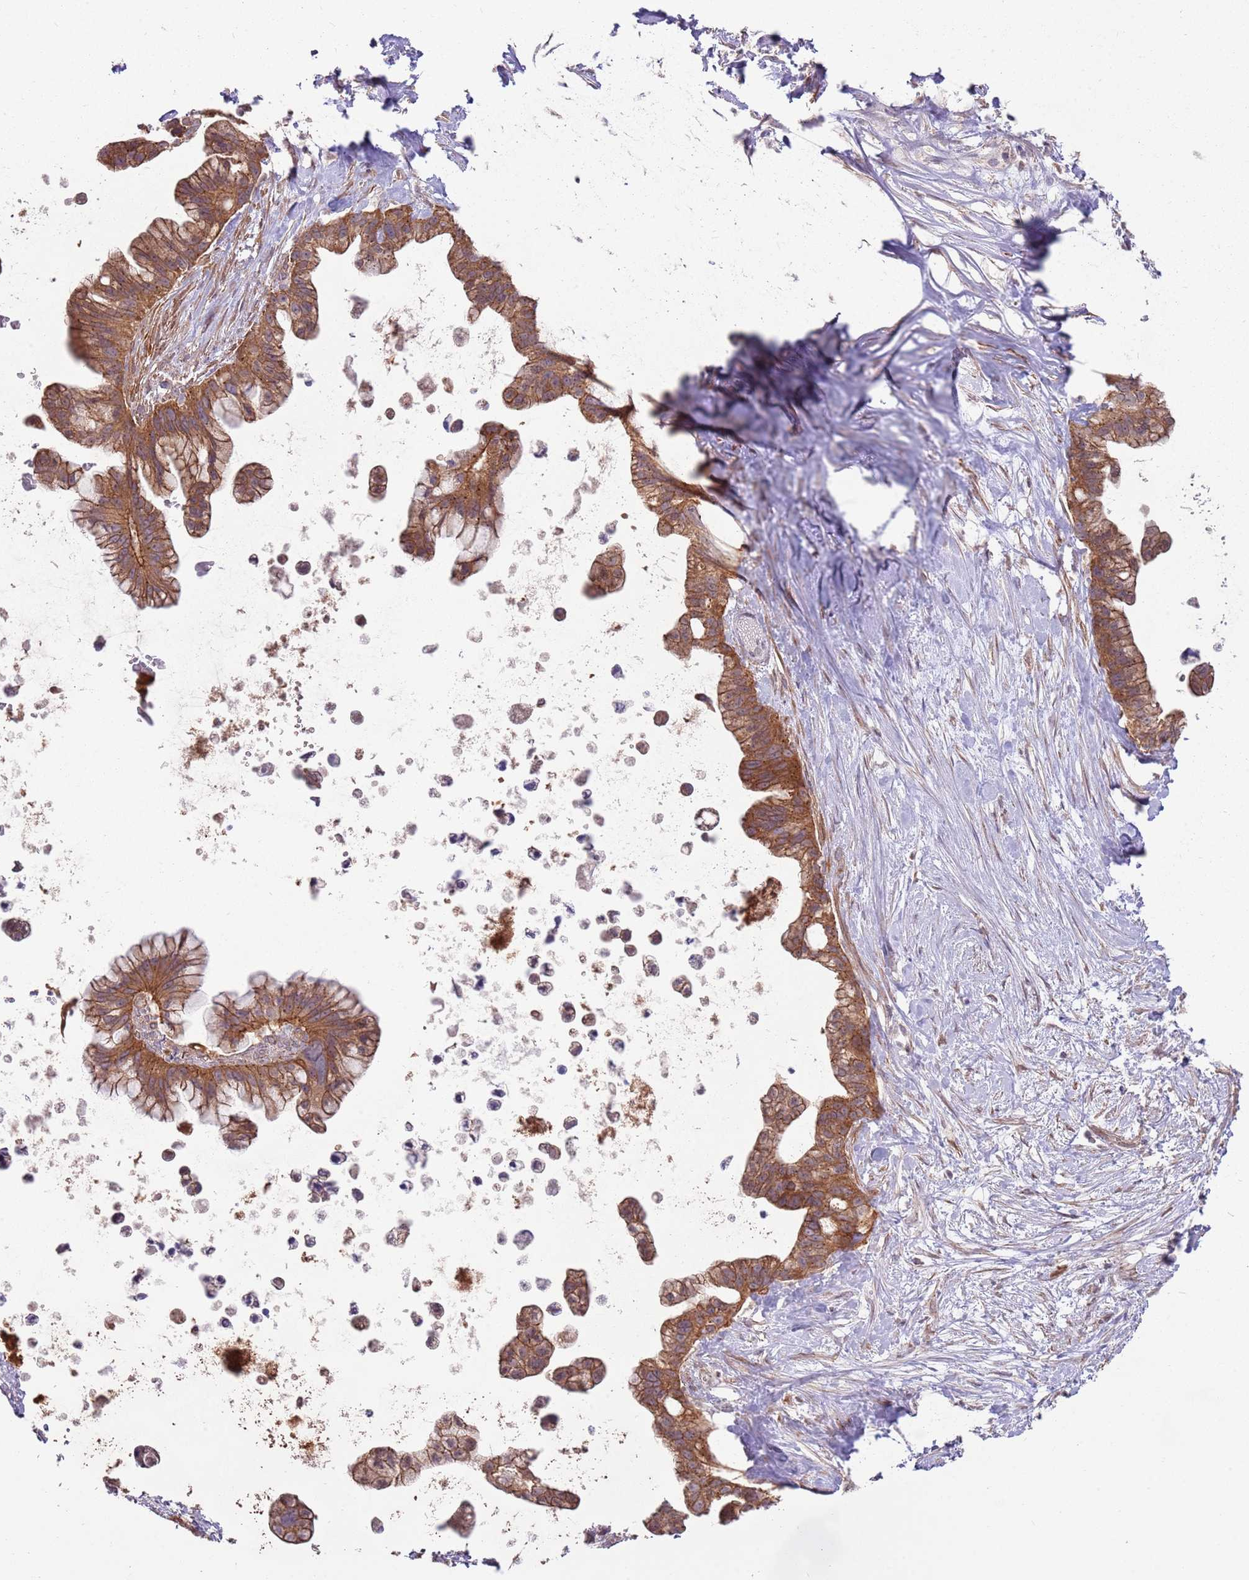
{"staining": {"intensity": "strong", "quantity": ">75%", "location": "cytoplasmic/membranous"}, "tissue": "pancreatic cancer", "cell_type": "Tumor cells", "image_type": "cancer", "snomed": [{"axis": "morphology", "description": "Adenocarcinoma, NOS"}, {"axis": "topography", "description": "Pancreas"}], "caption": "This image exhibits immunohistochemistry staining of human adenocarcinoma (pancreatic), with high strong cytoplasmic/membranous positivity in approximately >75% of tumor cells.", "gene": "SPATA31D1", "patient": {"sex": "female", "age": 83}}